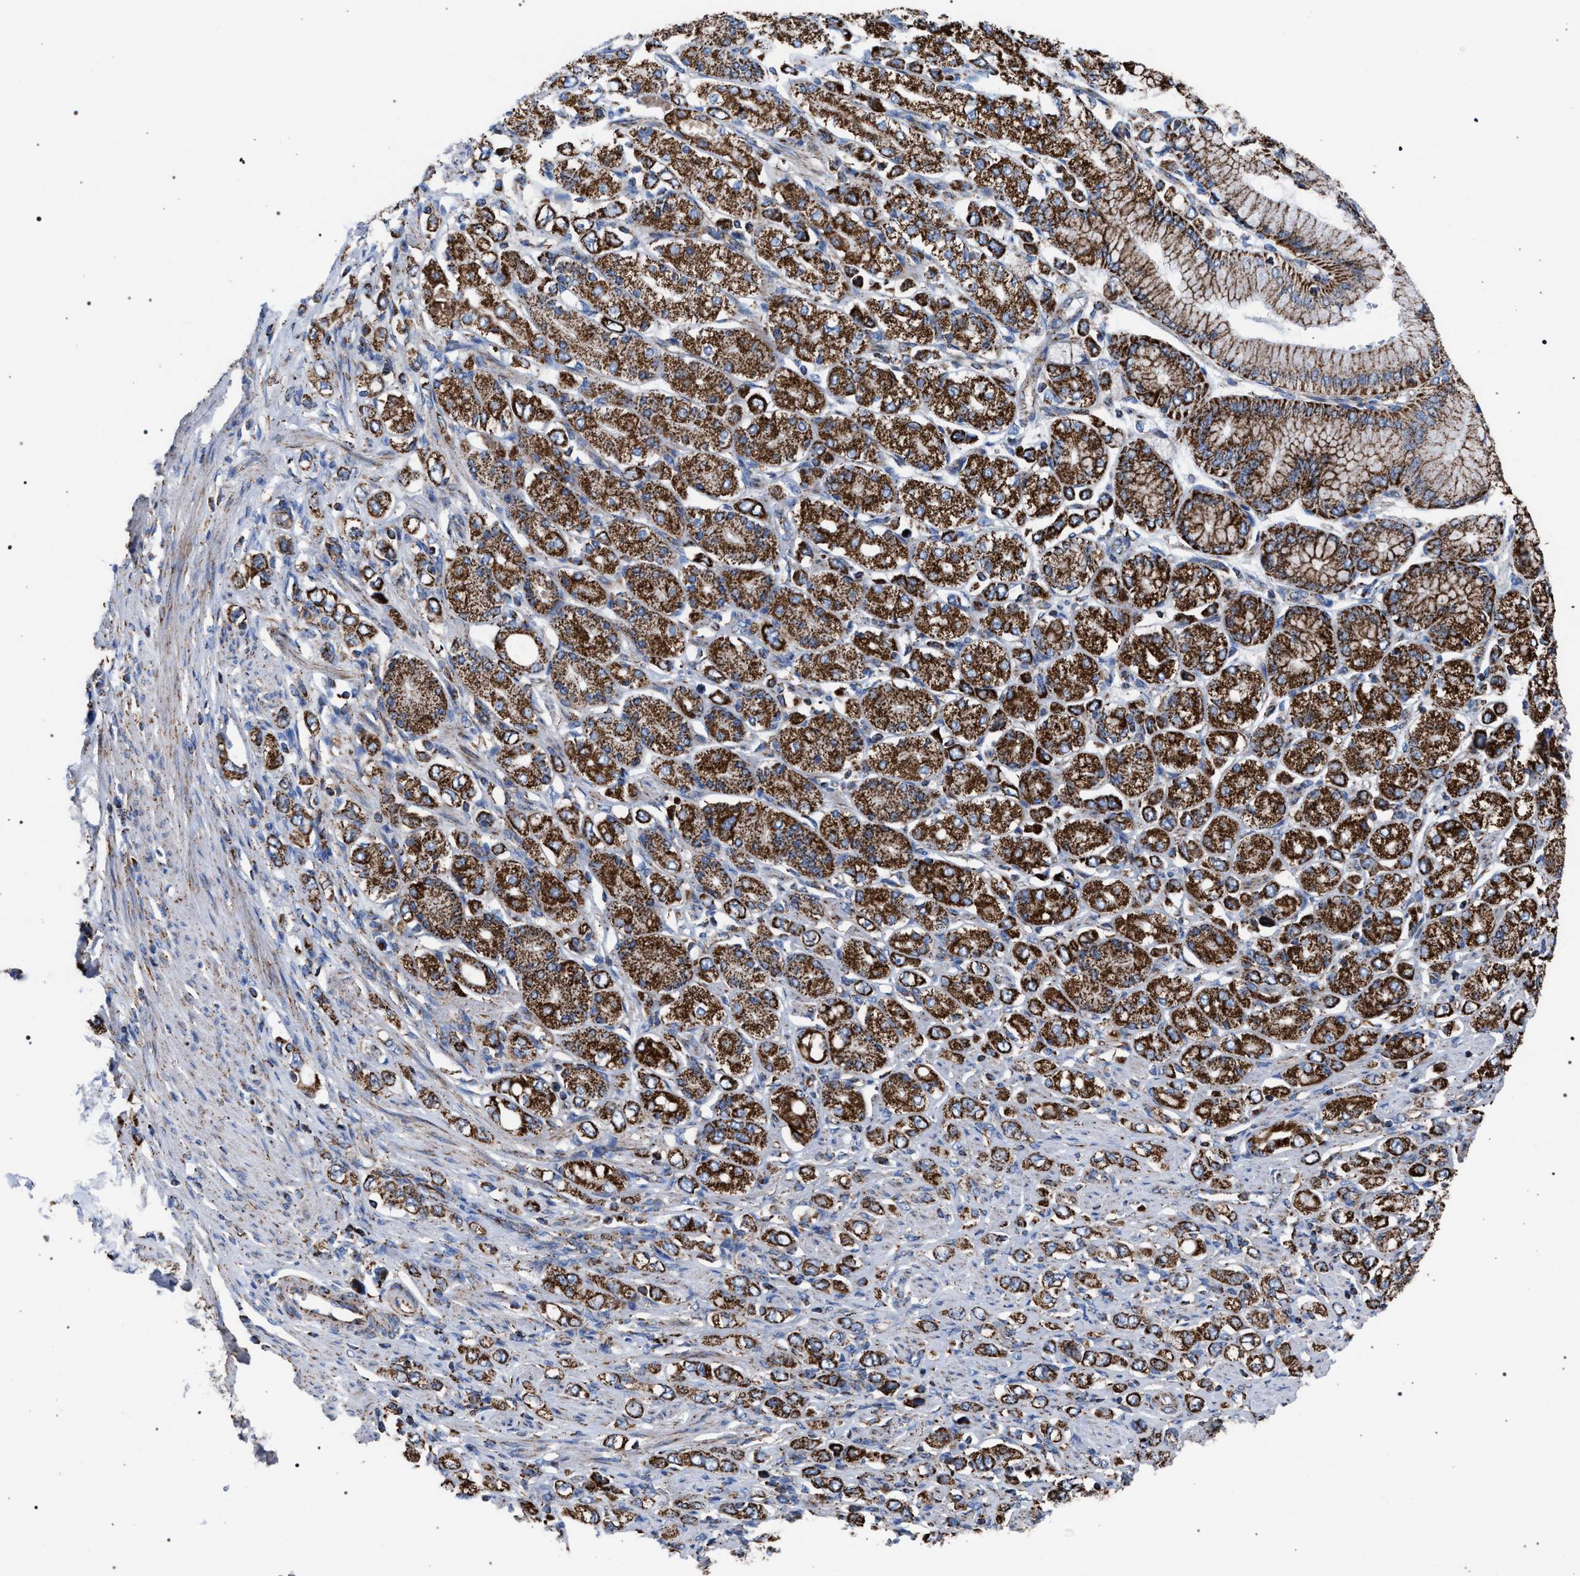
{"staining": {"intensity": "strong", "quantity": ">75%", "location": "cytoplasmic/membranous"}, "tissue": "stomach cancer", "cell_type": "Tumor cells", "image_type": "cancer", "snomed": [{"axis": "morphology", "description": "Adenocarcinoma, NOS"}, {"axis": "topography", "description": "Stomach"}], "caption": "The image demonstrates staining of stomach adenocarcinoma, revealing strong cytoplasmic/membranous protein positivity (brown color) within tumor cells. (DAB (3,3'-diaminobenzidine) IHC with brightfield microscopy, high magnification).", "gene": "VPS13A", "patient": {"sex": "female", "age": 65}}